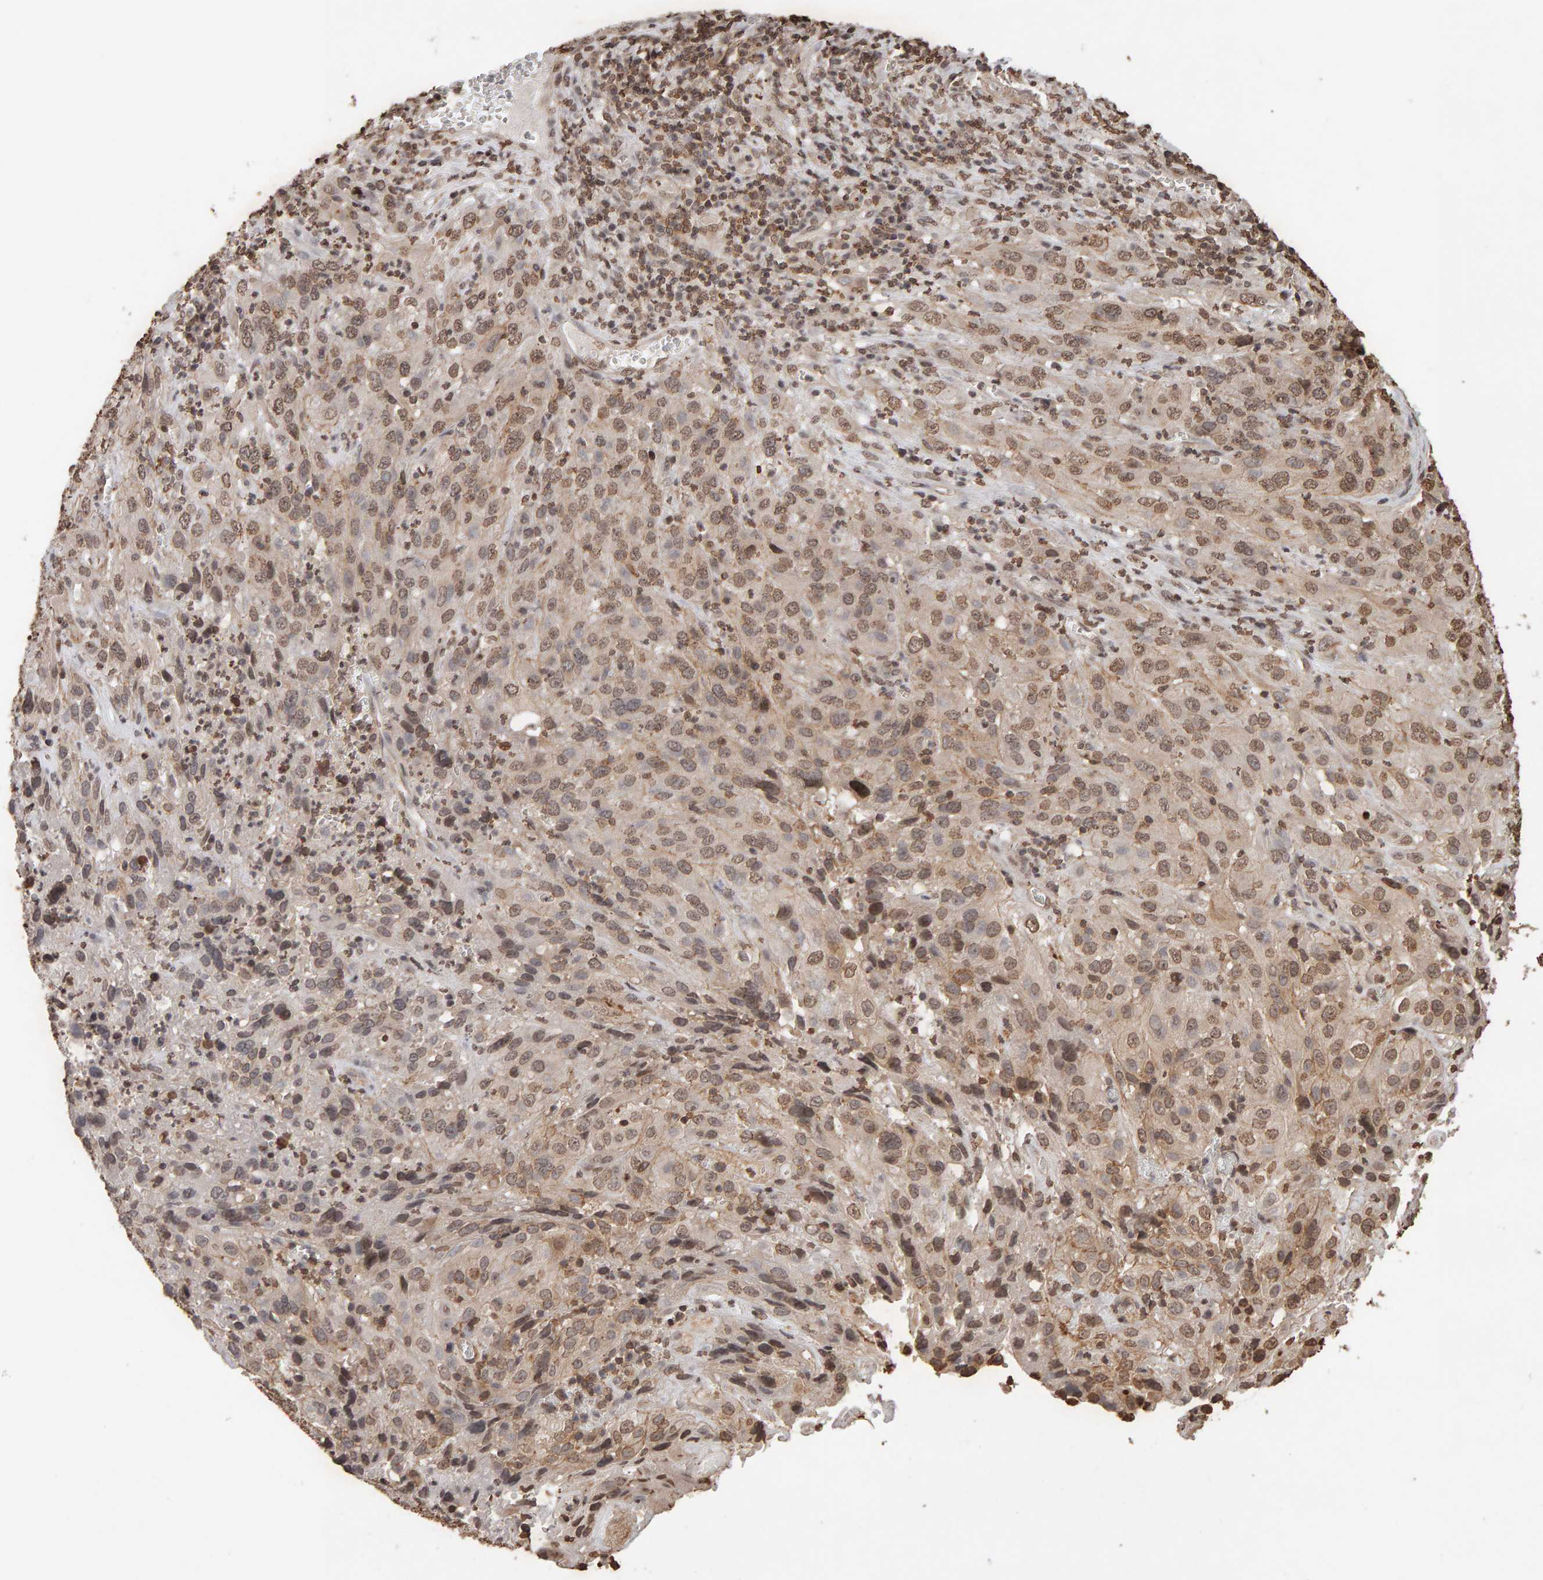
{"staining": {"intensity": "weak", "quantity": ">75%", "location": "cytoplasmic/membranous,nuclear"}, "tissue": "cervical cancer", "cell_type": "Tumor cells", "image_type": "cancer", "snomed": [{"axis": "morphology", "description": "Squamous cell carcinoma, NOS"}, {"axis": "topography", "description": "Cervix"}], "caption": "Protein staining demonstrates weak cytoplasmic/membranous and nuclear expression in about >75% of tumor cells in cervical squamous cell carcinoma. The staining is performed using DAB (3,3'-diaminobenzidine) brown chromogen to label protein expression. The nuclei are counter-stained blue using hematoxylin.", "gene": "DNAJB5", "patient": {"sex": "female", "age": 32}}